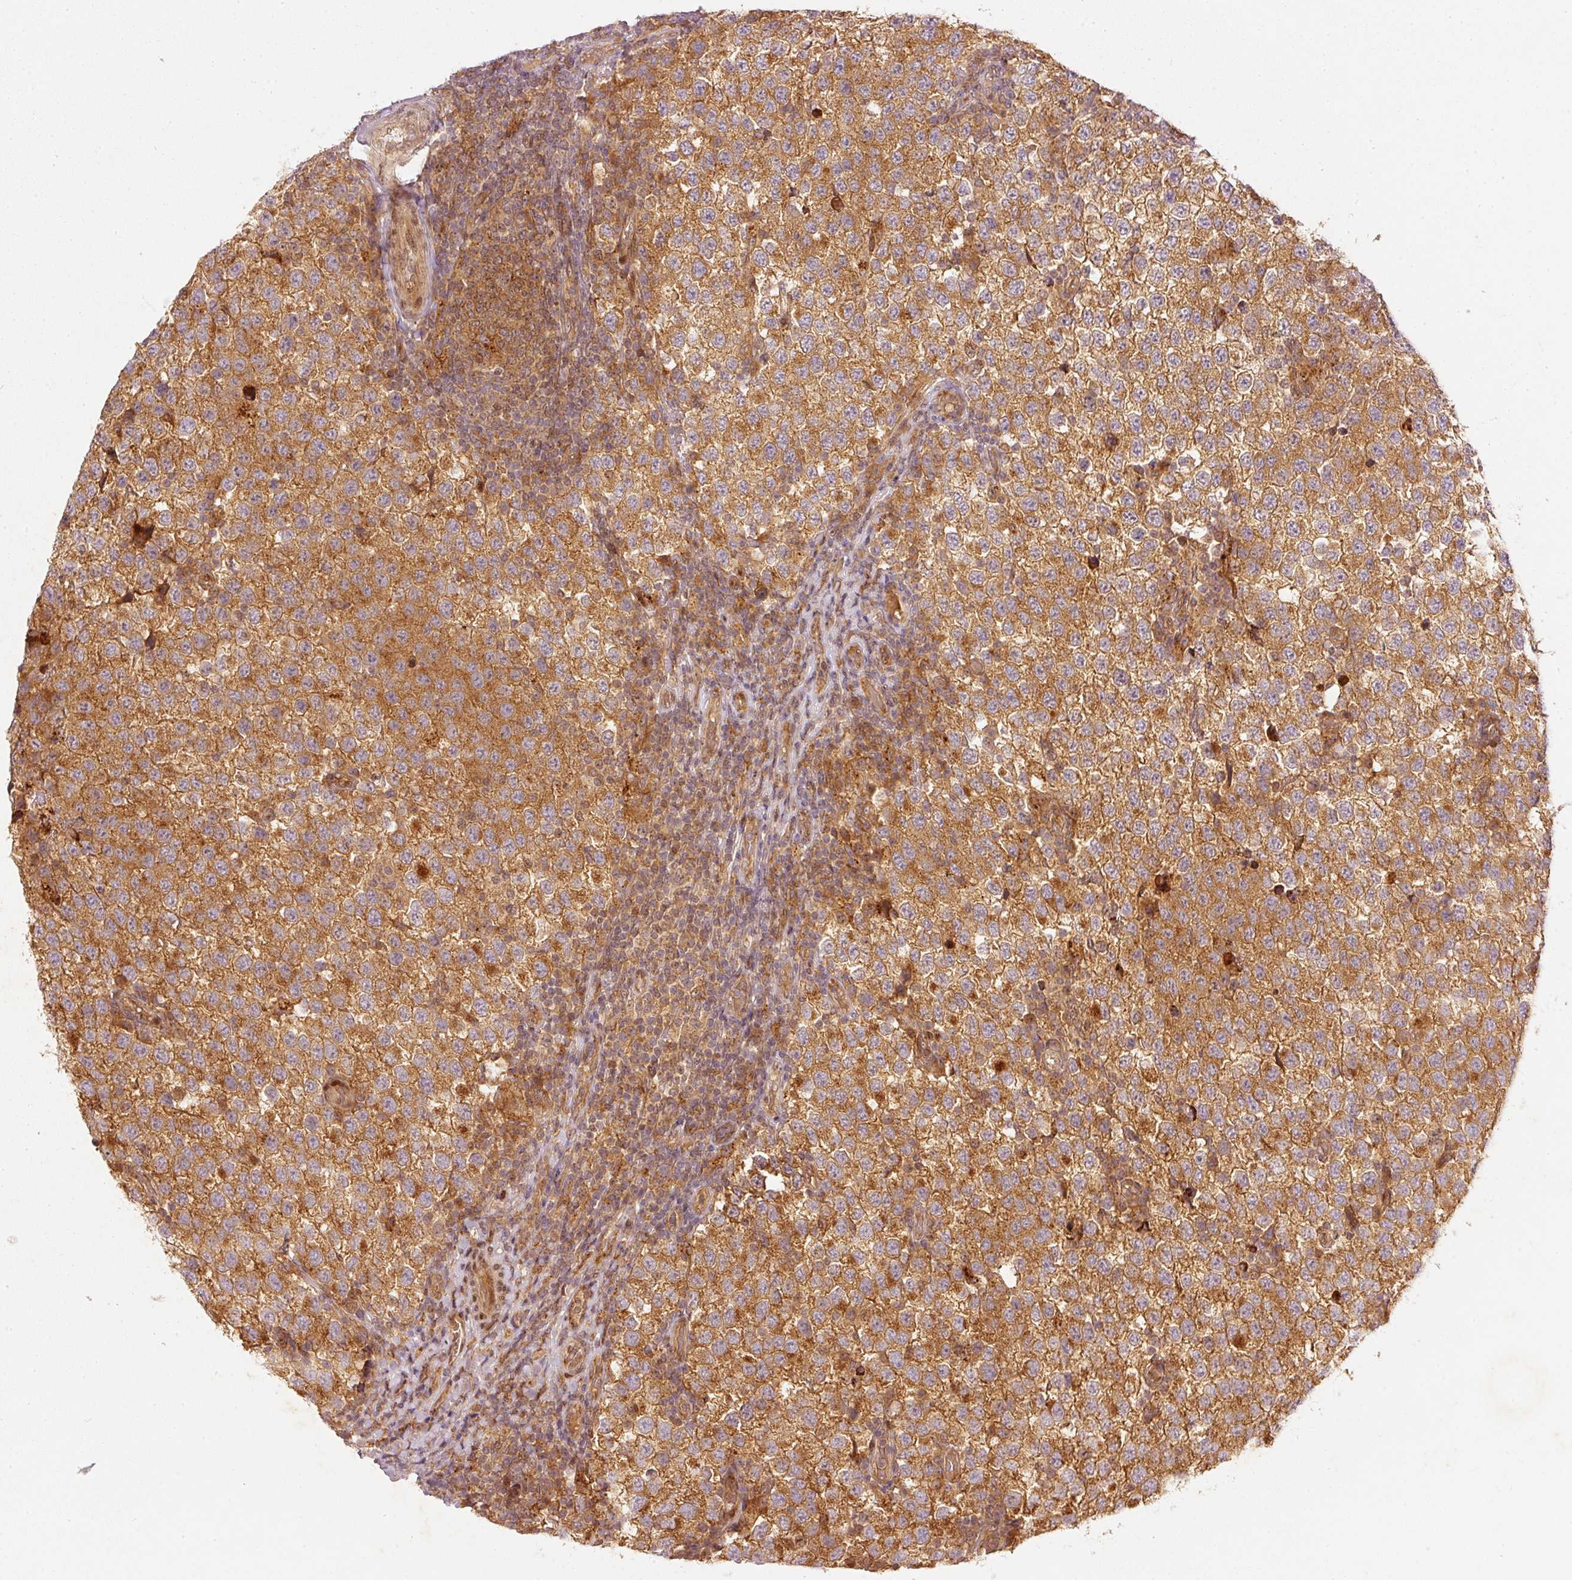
{"staining": {"intensity": "moderate", "quantity": ">75%", "location": "cytoplasmic/membranous"}, "tissue": "testis cancer", "cell_type": "Tumor cells", "image_type": "cancer", "snomed": [{"axis": "morphology", "description": "Seminoma, NOS"}, {"axis": "topography", "description": "Testis"}], "caption": "About >75% of tumor cells in human testis cancer demonstrate moderate cytoplasmic/membranous protein positivity as visualized by brown immunohistochemical staining.", "gene": "ZNF580", "patient": {"sex": "male", "age": 34}}